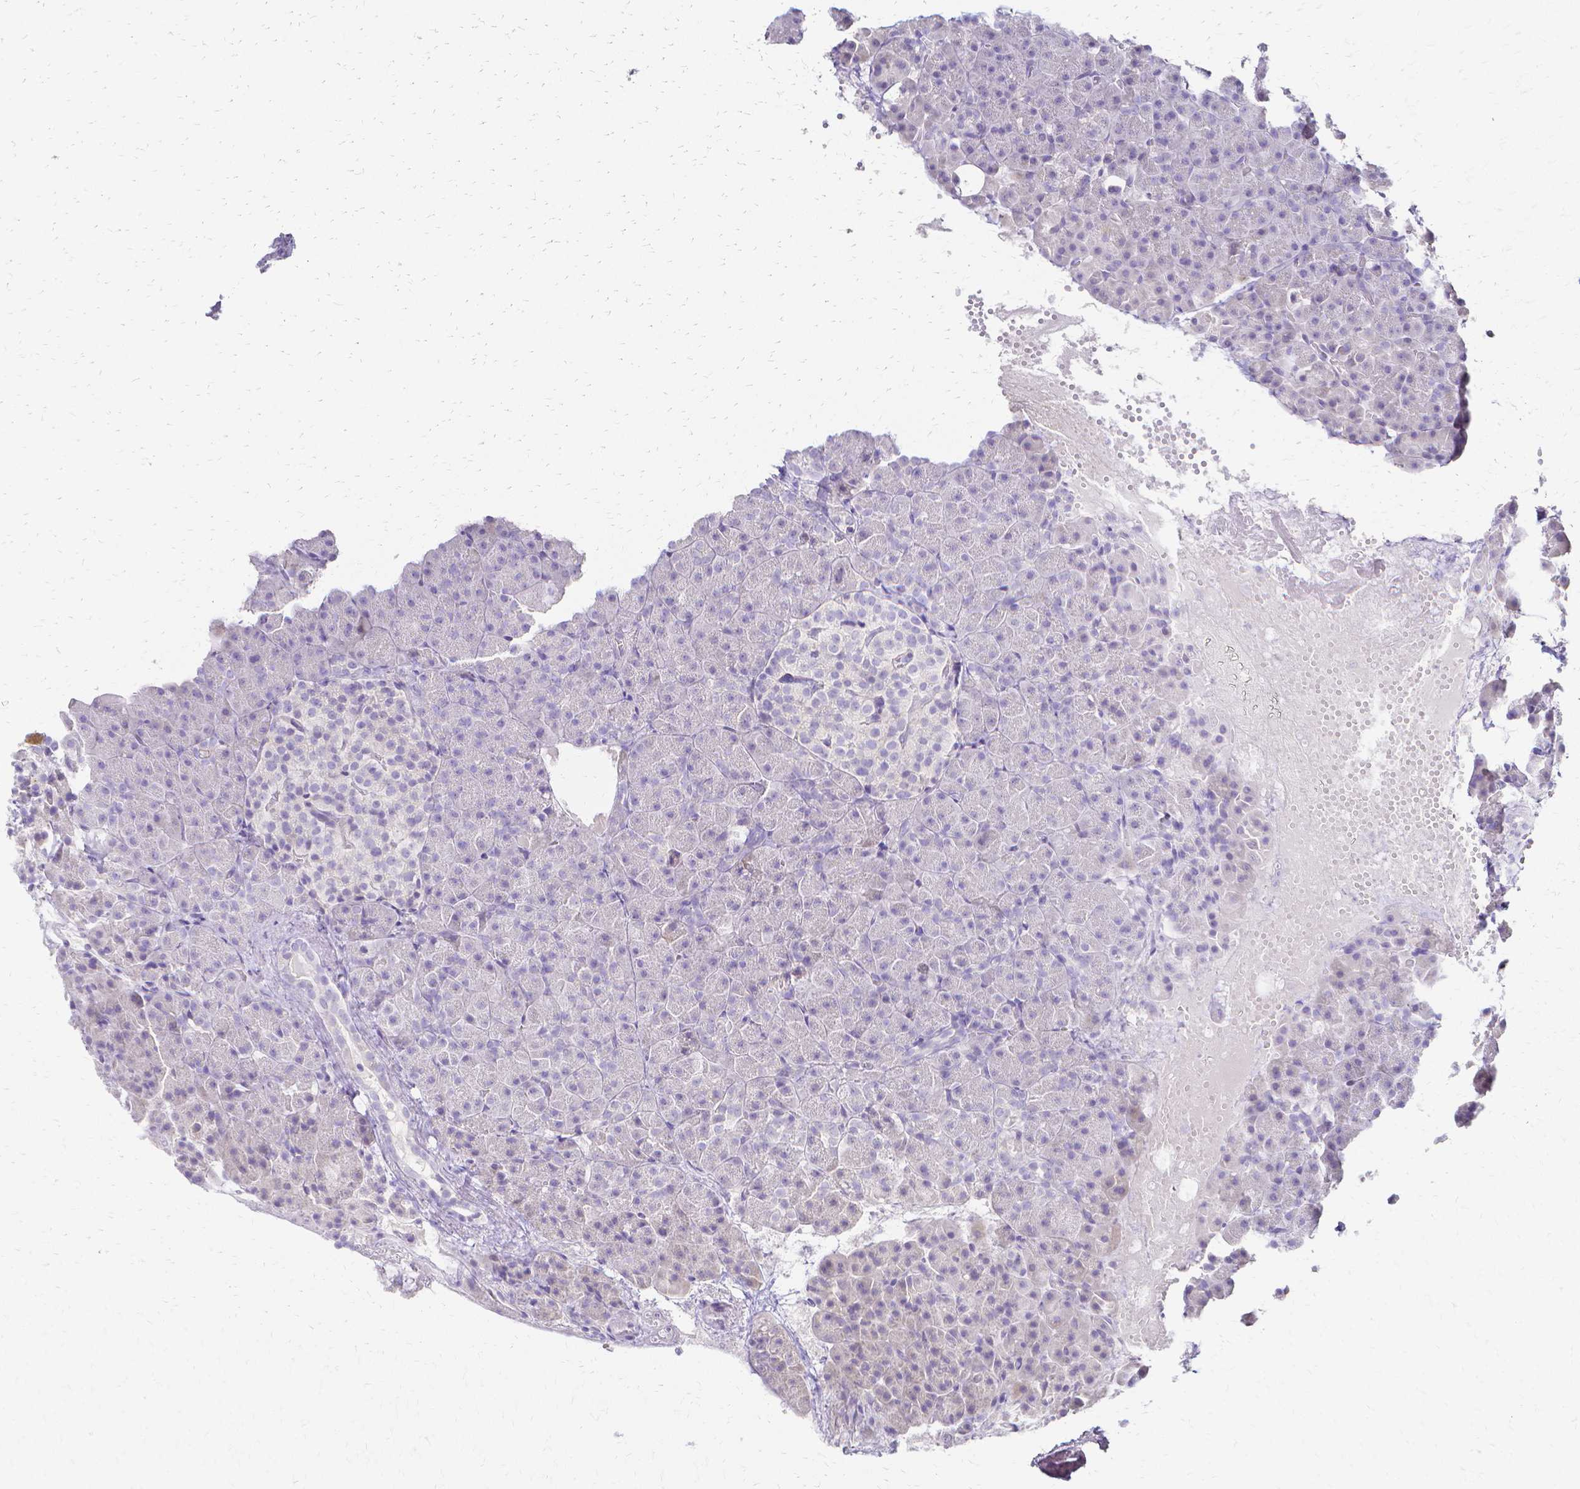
{"staining": {"intensity": "negative", "quantity": "none", "location": "none"}, "tissue": "pancreas", "cell_type": "Exocrine glandular cells", "image_type": "normal", "snomed": [{"axis": "morphology", "description": "Normal tissue, NOS"}, {"axis": "topography", "description": "Pancreas"}], "caption": "This is an immunohistochemistry photomicrograph of normal pancreas. There is no expression in exocrine glandular cells.", "gene": "CCNB1", "patient": {"sex": "female", "age": 74}}